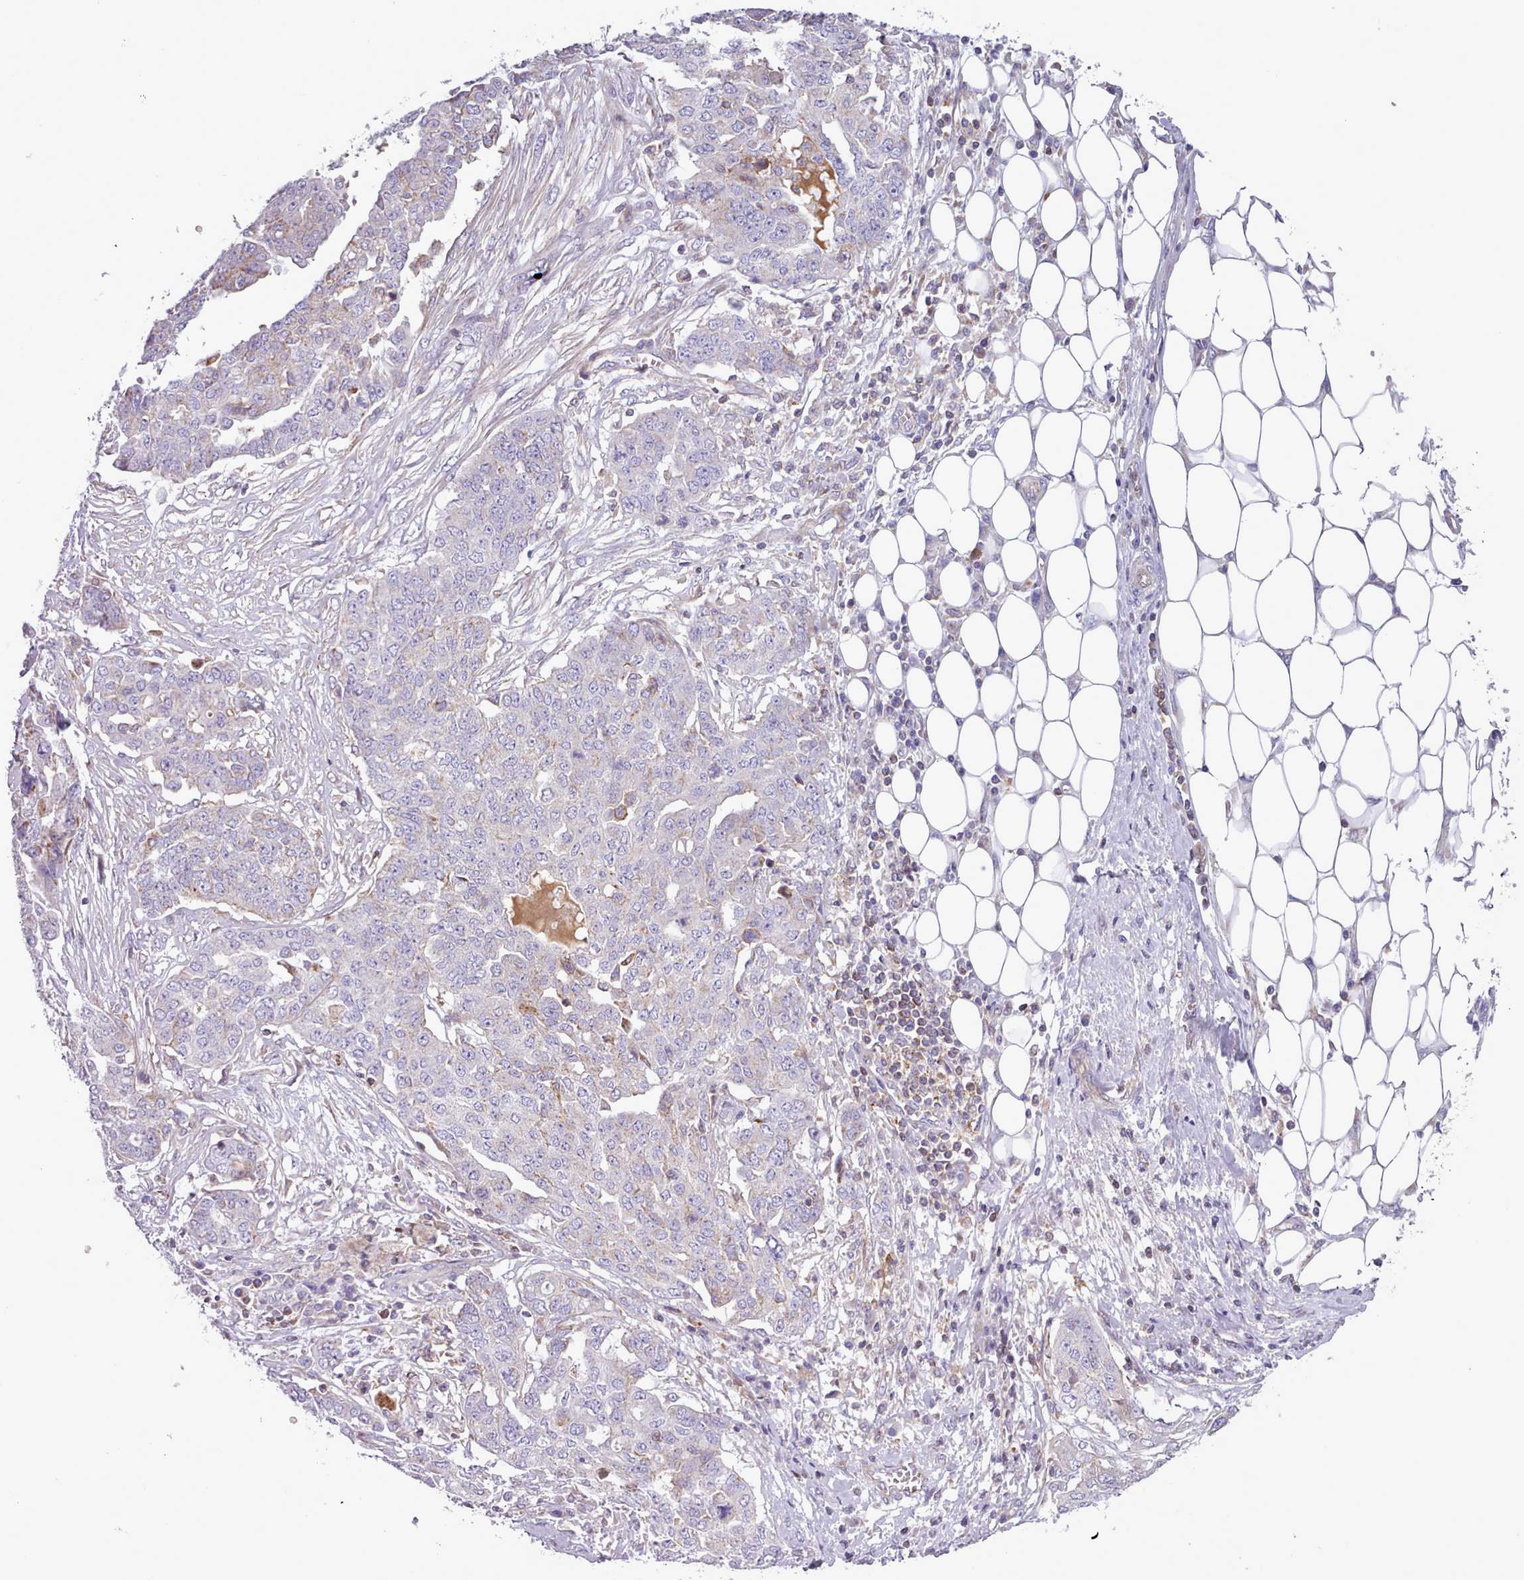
{"staining": {"intensity": "negative", "quantity": "none", "location": "none"}, "tissue": "ovarian cancer", "cell_type": "Tumor cells", "image_type": "cancer", "snomed": [{"axis": "morphology", "description": "Cystadenocarcinoma, serous, NOS"}, {"axis": "topography", "description": "Soft tissue"}, {"axis": "topography", "description": "Ovary"}], "caption": "High magnification brightfield microscopy of ovarian cancer stained with DAB (3,3'-diaminobenzidine) (brown) and counterstained with hematoxylin (blue): tumor cells show no significant expression. (Brightfield microscopy of DAB (3,3'-diaminobenzidine) immunohistochemistry at high magnification).", "gene": "TENT4B", "patient": {"sex": "female", "age": 57}}